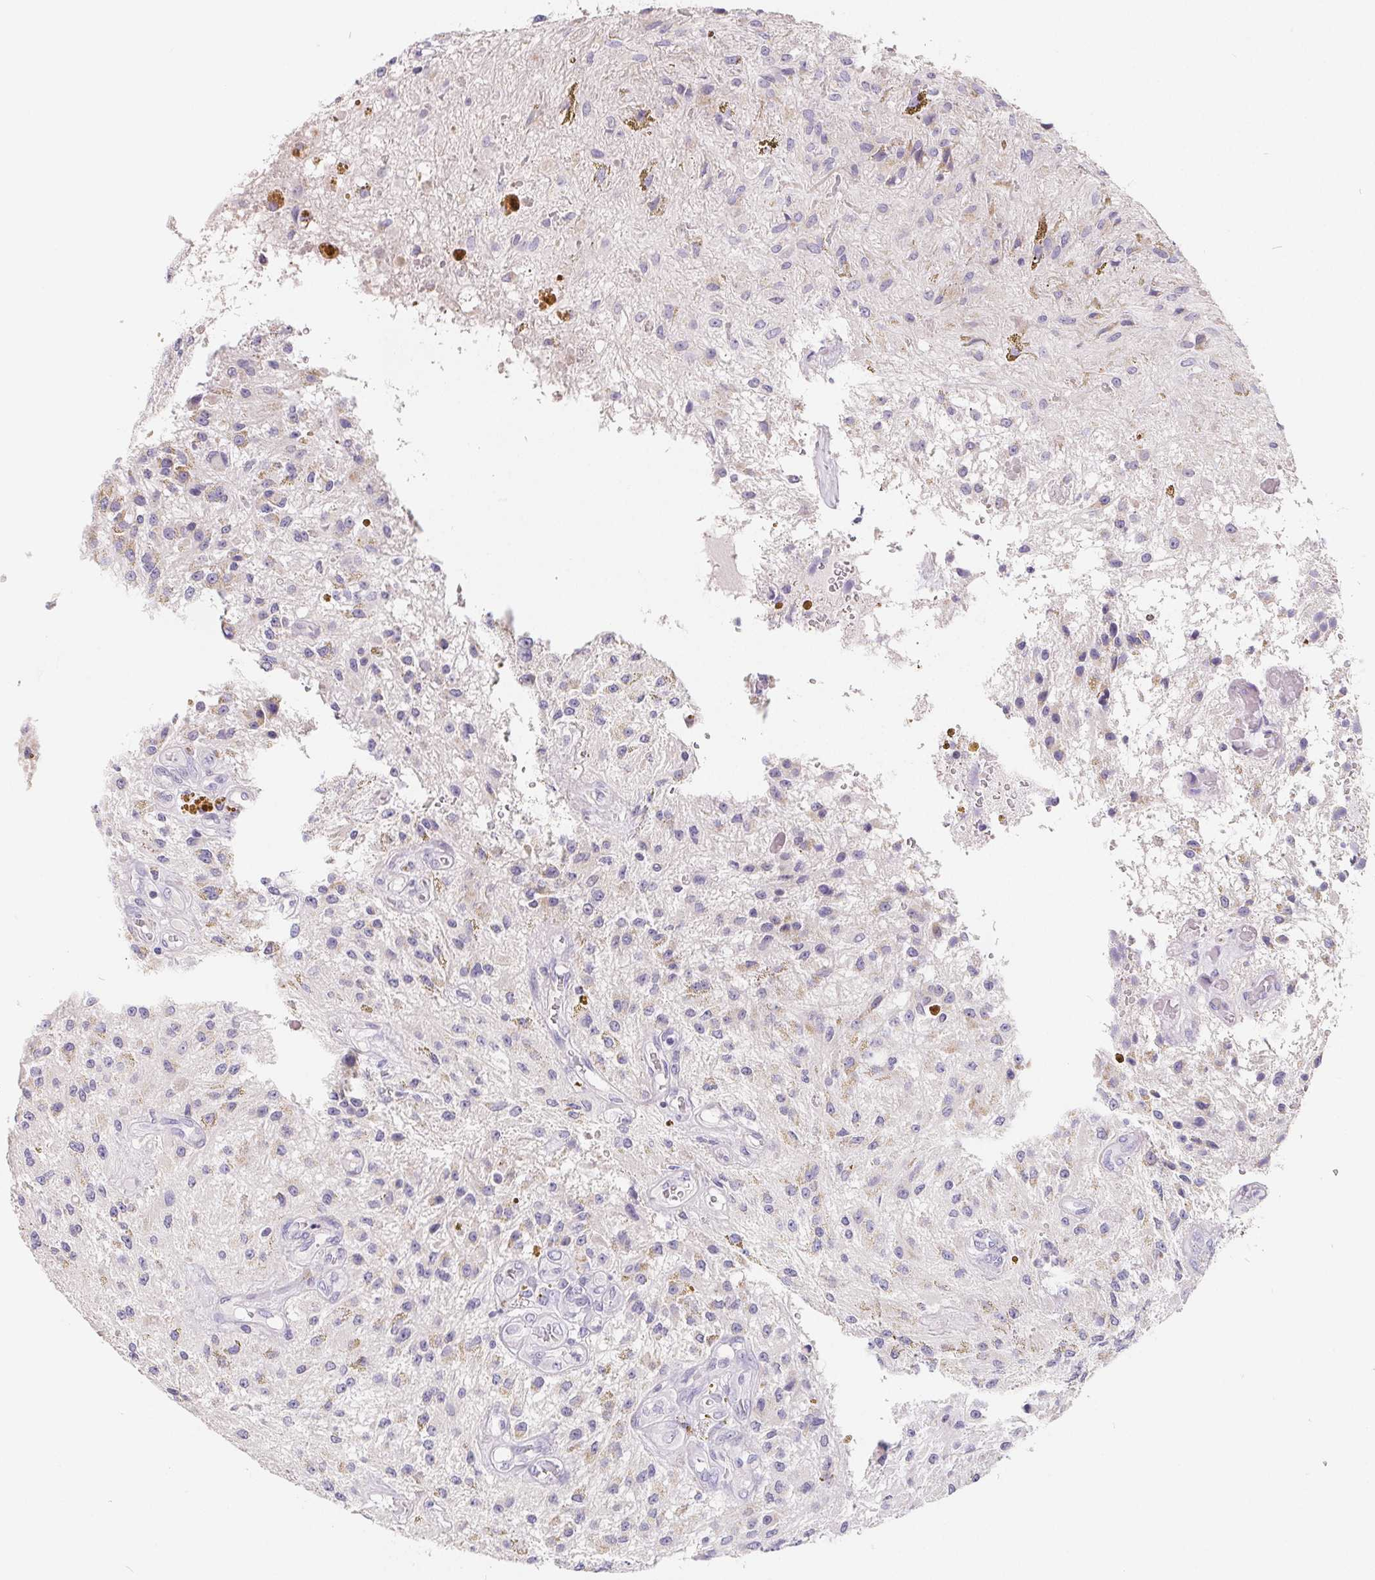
{"staining": {"intensity": "negative", "quantity": "none", "location": "none"}, "tissue": "glioma", "cell_type": "Tumor cells", "image_type": "cancer", "snomed": [{"axis": "morphology", "description": "Glioma, malignant, Low grade"}, {"axis": "topography", "description": "Cerebellum"}], "caption": "Malignant glioma (low-grade) was stained to show a protein in brown. There is no significant expression in tumor cells.", "gene": "FDX1", "patient": {"sex": "female", "age": 14}}